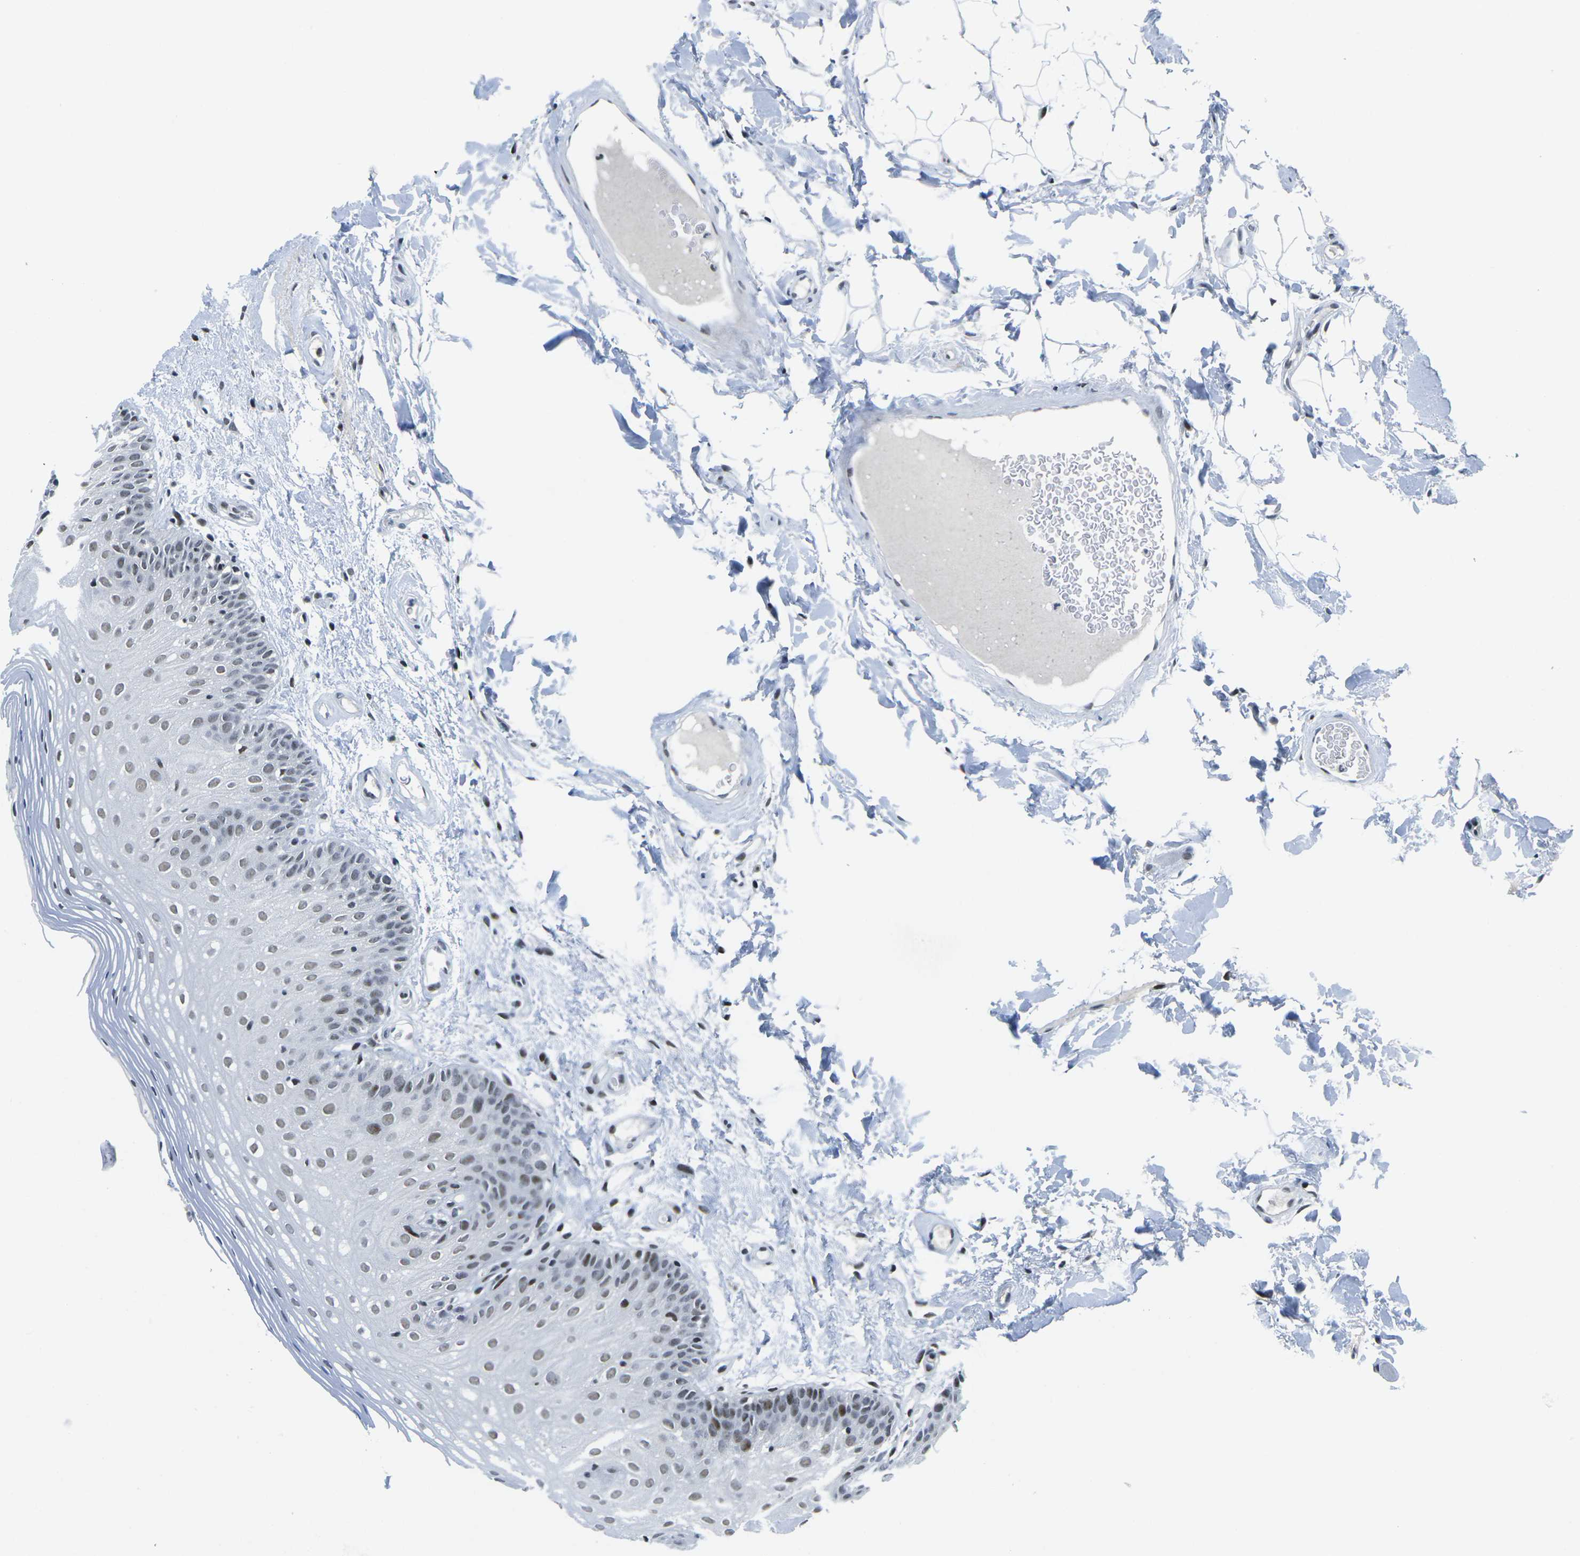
{"staining": {"intensity": "weak", "quantity": "25%-75%", "location": "nuclear"}, "tissue": "oral mucosa", "cell_type": "Squamous epithelial cells", "image_type": "normal", "snomed": [{"axis": "morphology", "description": "Normal tissue, NOS"}, {"axis": "morphology", "description": "Squamous cell carcinoma, NOS"}, {"axis": "topography", "description": "Skeletal muscle"}, {"axis": "topography", "description": "Oral tissue"}], "caption": "A low amount of weak nuclear positivity is seen in approximately 25%-75% of squamous epithelial cells in normal oral mucosa.", "gene": "PRPF8", "patient": {"sex": "male", "age": 71}}